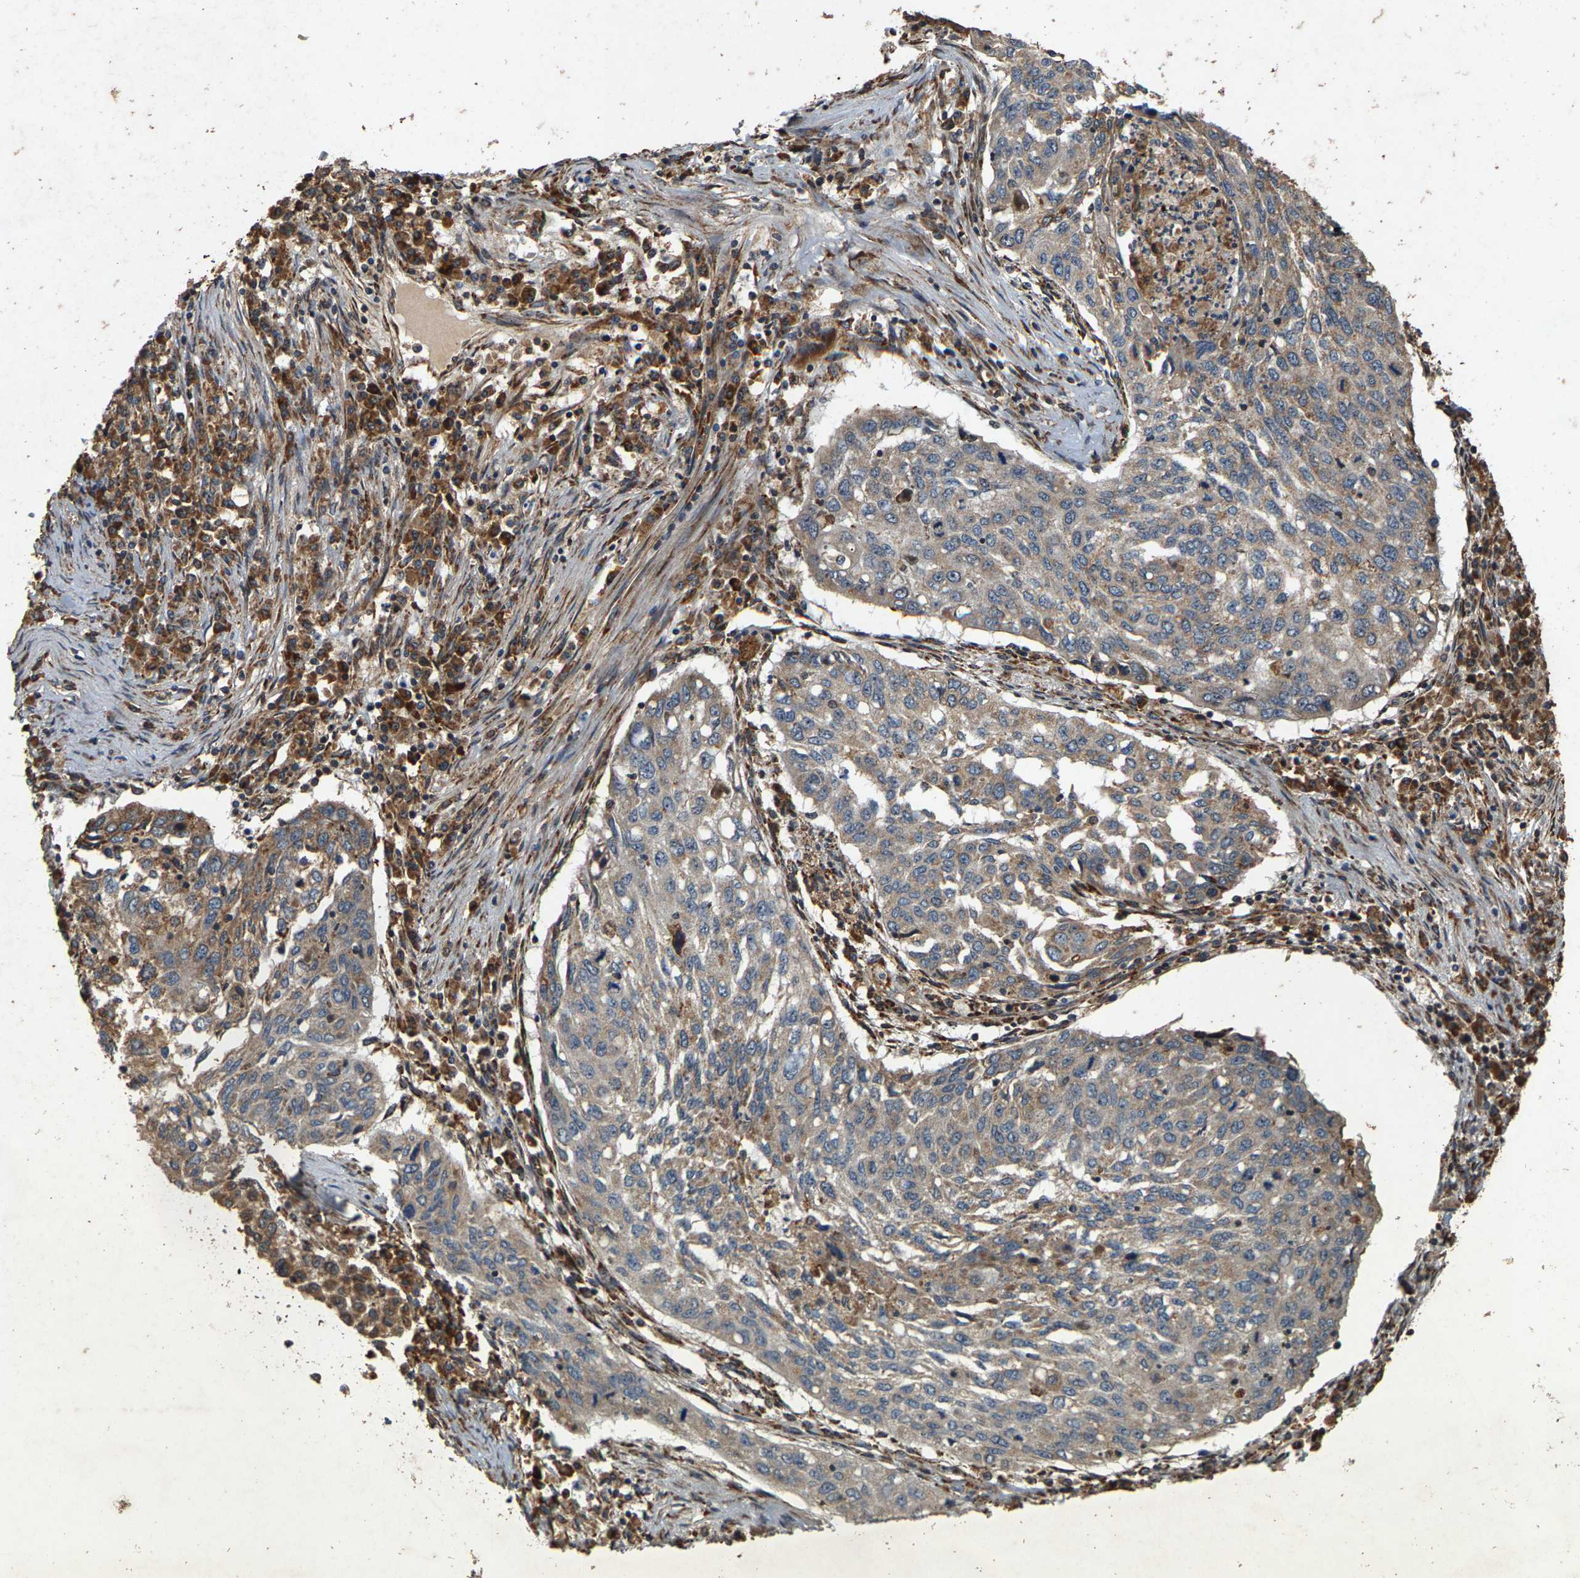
{"staining": {"intensity": "weak", "quantity": "<25%", "location": "cytoplasmic/membranous"}, "tissue": "lung cancer", "cell_type": "Tumor cells", "image_type": "cancer", "snomed": [{"axis": "morphology", "description": "Squamous cell carcinoma, NOS"}, {"axis": "topography", "description": "Lung"}], "caption": "This photomicrograph is of squamous cell carcinoma (lung) stained with immunohistochemistry to label a protein in brown with the nuclei are counter-stained blue. There is no staining in tumor cells.", "gene": "CIDEC", "patient": {"sex": "female", "age": 63}}